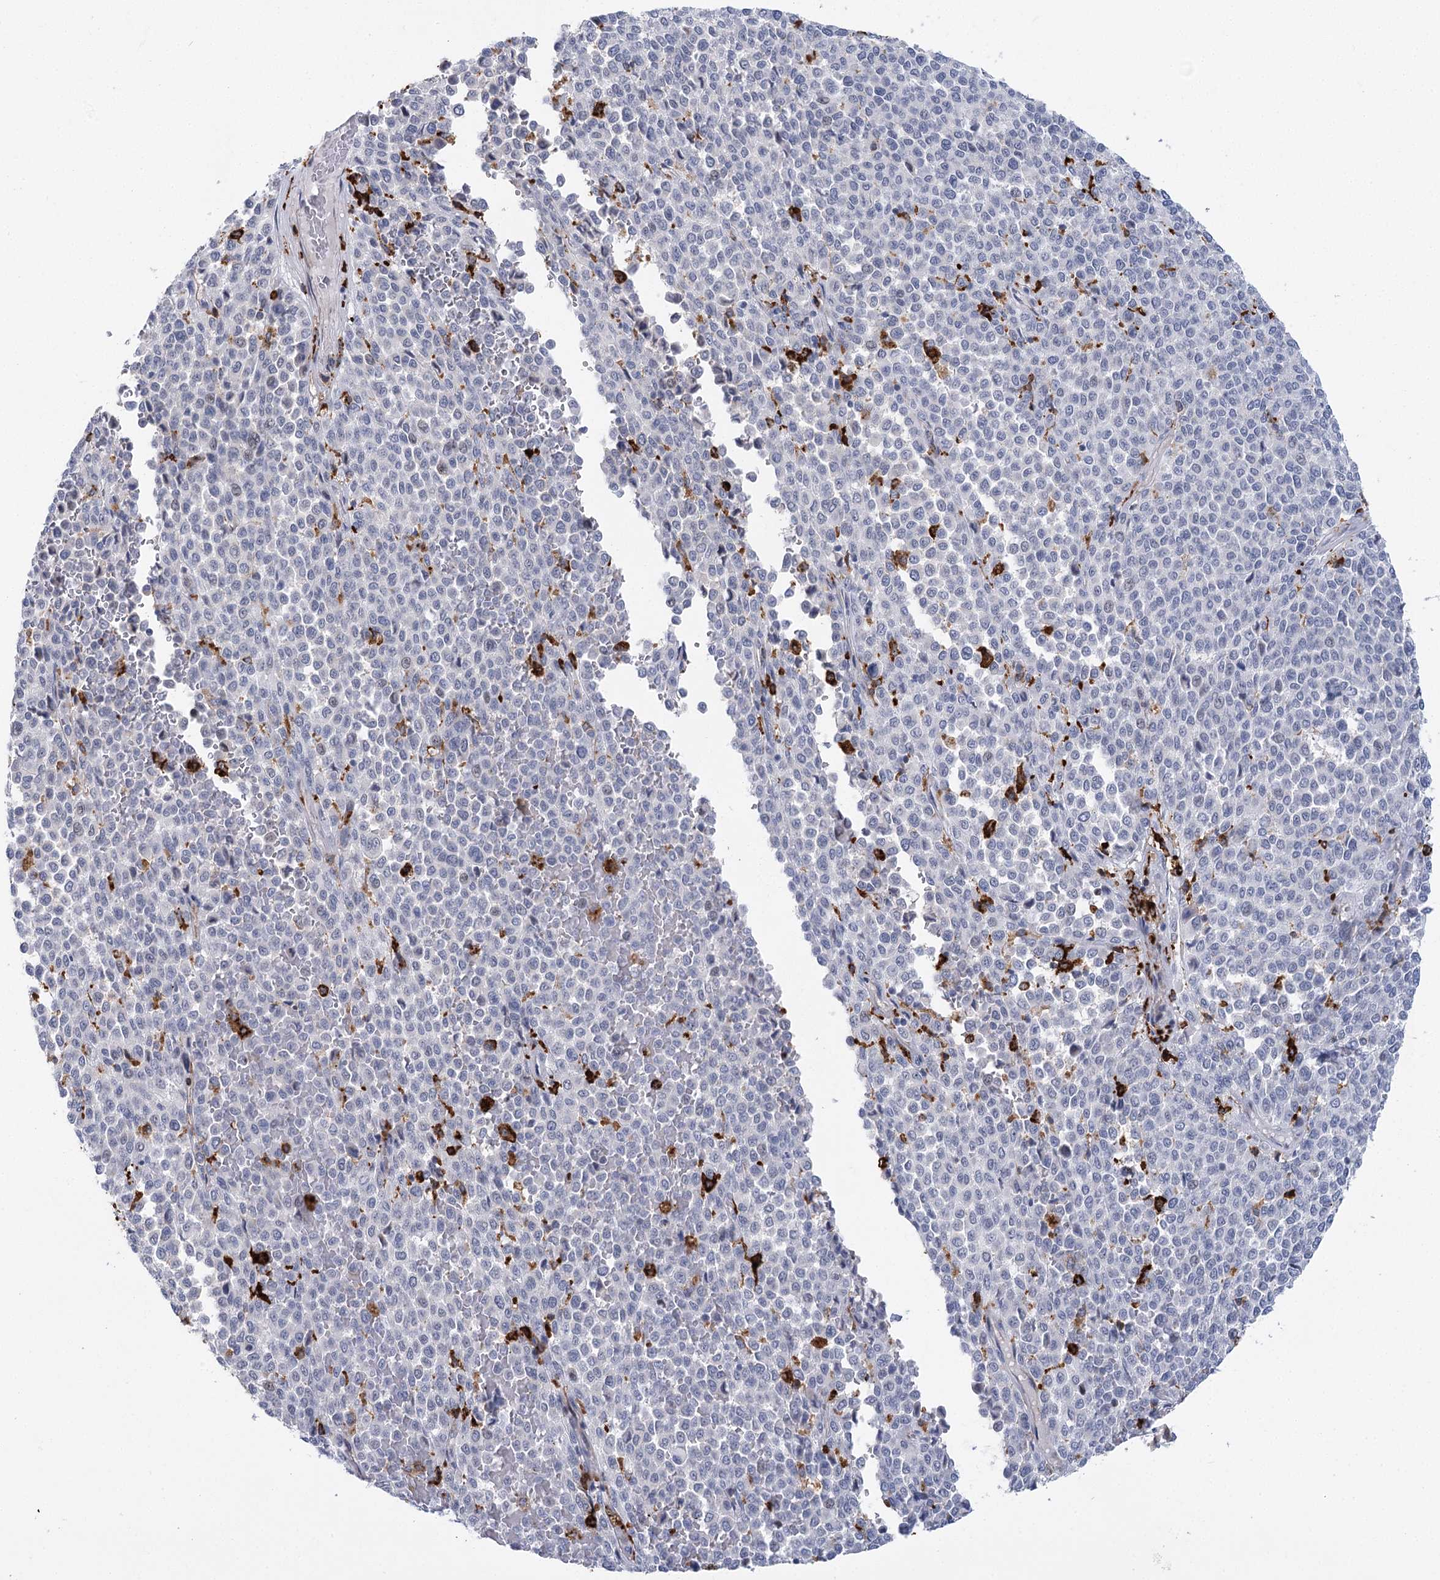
{"staining": {"intensity": "negative", "quantity": "none", "location": "none"}, "tissue": "melanoma", "cell_type": "Tumor cells", "image_type": "cancer", "snomed": [{"axis": "morphology", "description": "Malignant melanoma, Metastatic site"}, {"axis": "topography", "description": "Pancreas"}], "caption": "Tumor cells are negative for protein expression in human malignant melanoma (metastatic site). Nuclei are stained in blue.", "gene": "PIWIL4", "patient": {"sex": "female", "age": 30}}